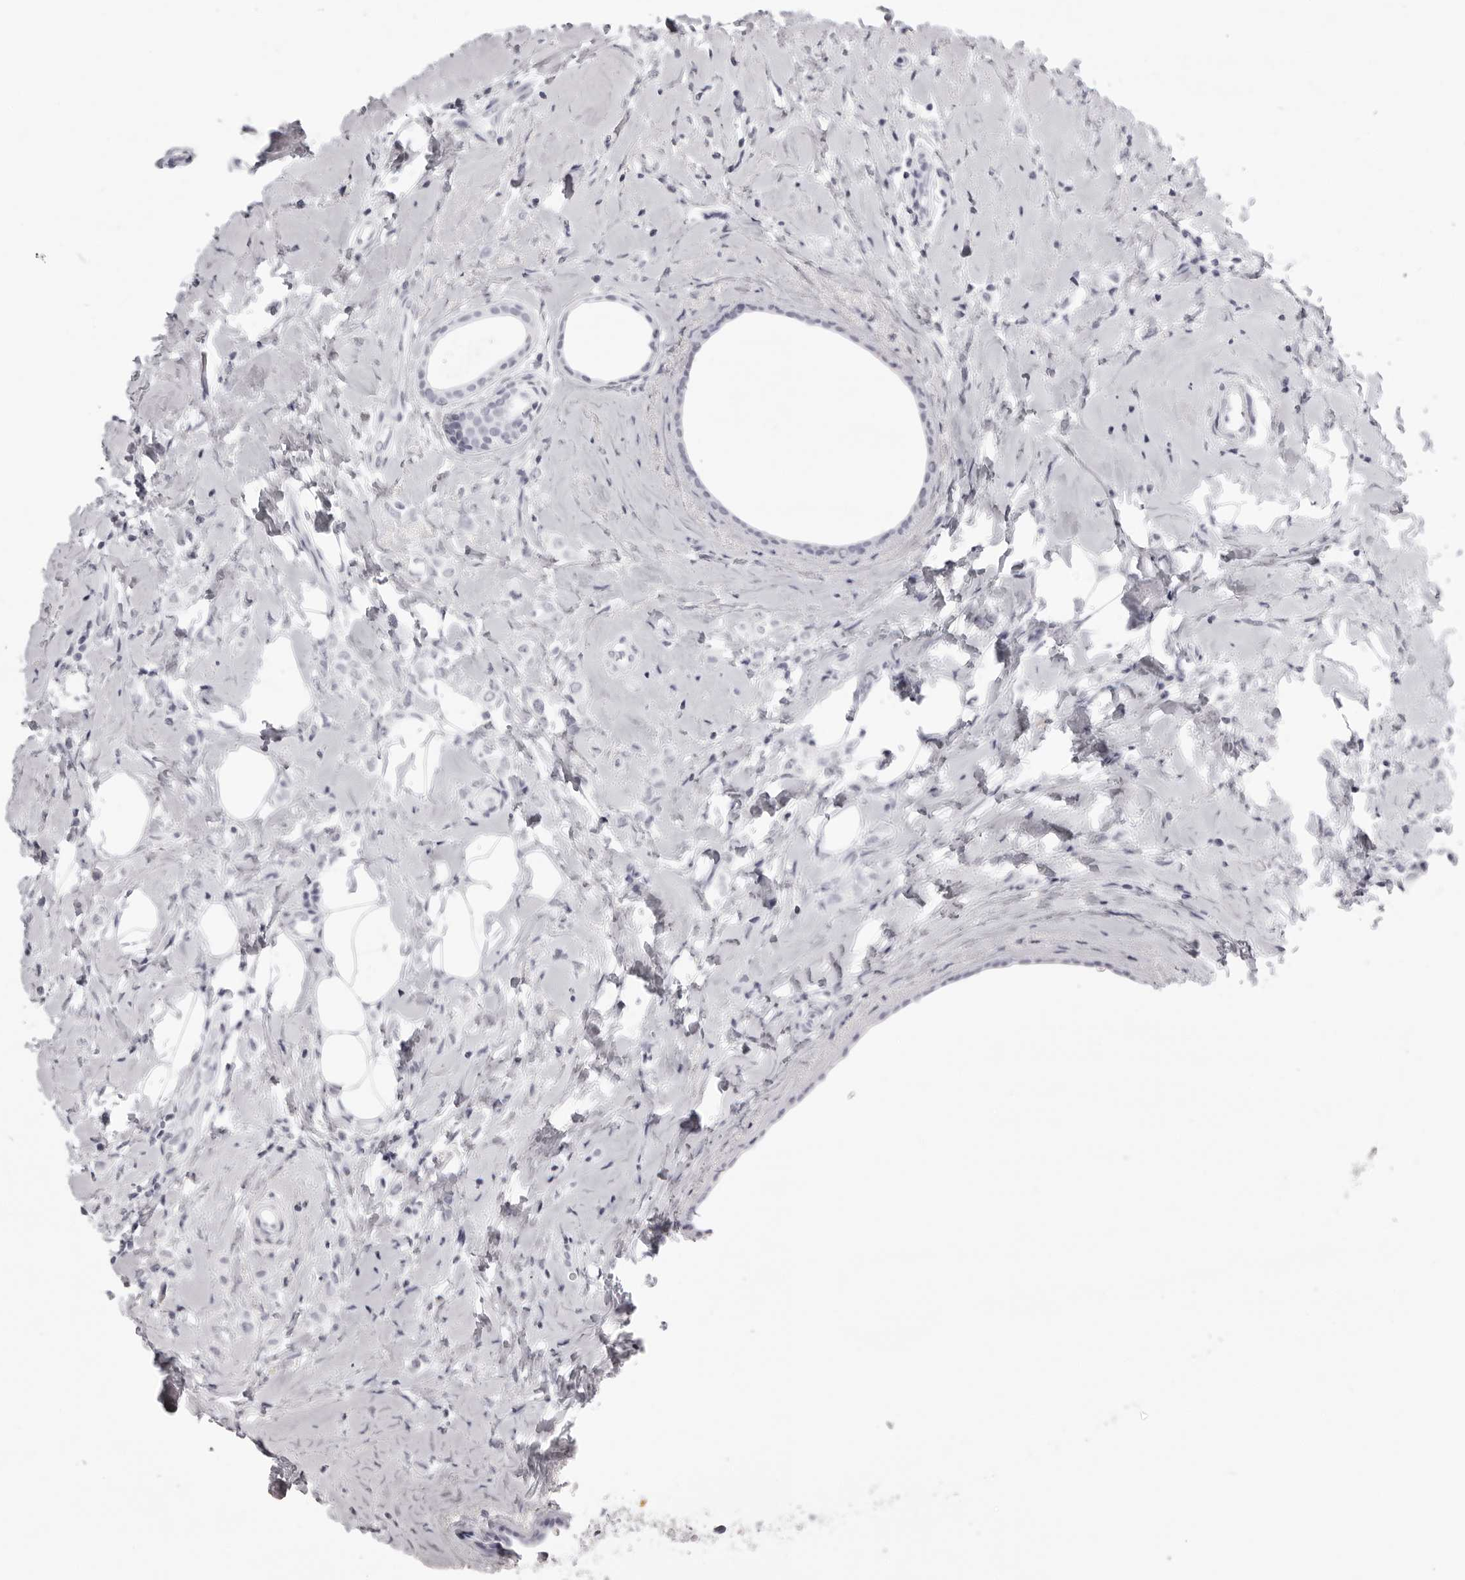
{"staining": {"intensity": "negative", "quantity": "none", "location": "none"}, "tissue": "breast cancer", "cell_type": "Tumor cells", "image_type": "cancer", "snomed": [{"axis": "morphology", "description": "Lobular carcinoma"}, {"axis": "topography", "description": "Breast"}], "caption": "Tumor cells show no significant protein expression in breast cancer (lobular carcinoma).", "gene": "CST1", "patient": {"sex": "female", "age": 47}}